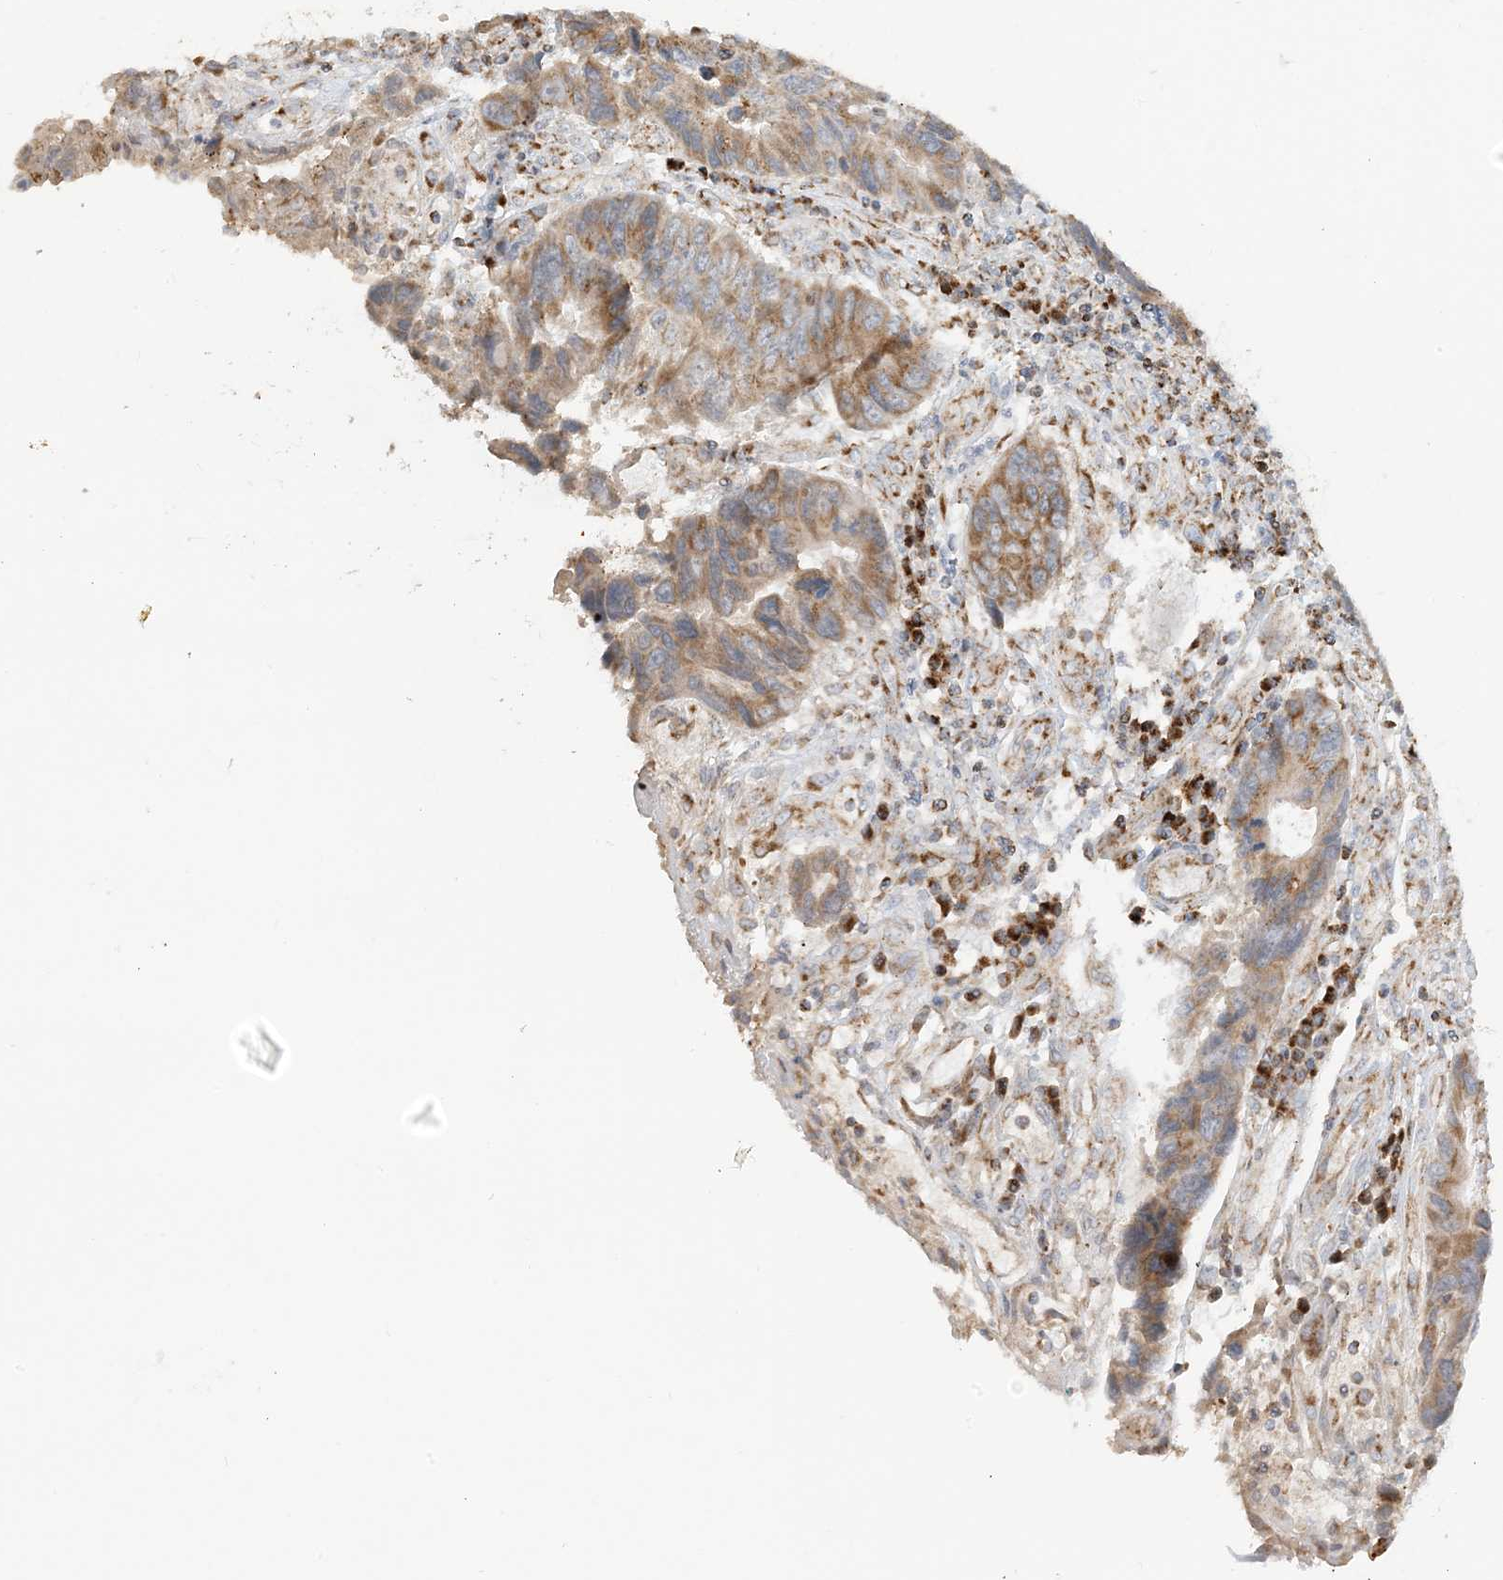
{"staining": {"intensity": "moderate", "quantity": ">75%", "location": "cytoplasmic/membranous"}, "tissue": "colorectal cancer", "cell_type": "Tumor cells", "image_type": "cancer", "snomed": [{"axis": "morphology", "description": "Adenocarcinoma, NOS"}, {"axis": "topography", "description": "Rectum"}], "caption": "The histopathology image exhibits a brown stain indicating the presence of a protein in the cytoplasmic/membranous of tumor cells in colorectal adenocarcinoma. The staining was performed using DAB to visualize the protein expression in brown, while the nuclei were stained in blue with hematoxylin (Magnification: 20x).", "gene": "SLC25A12", "patient": {"sex": "male", "age": 84}}